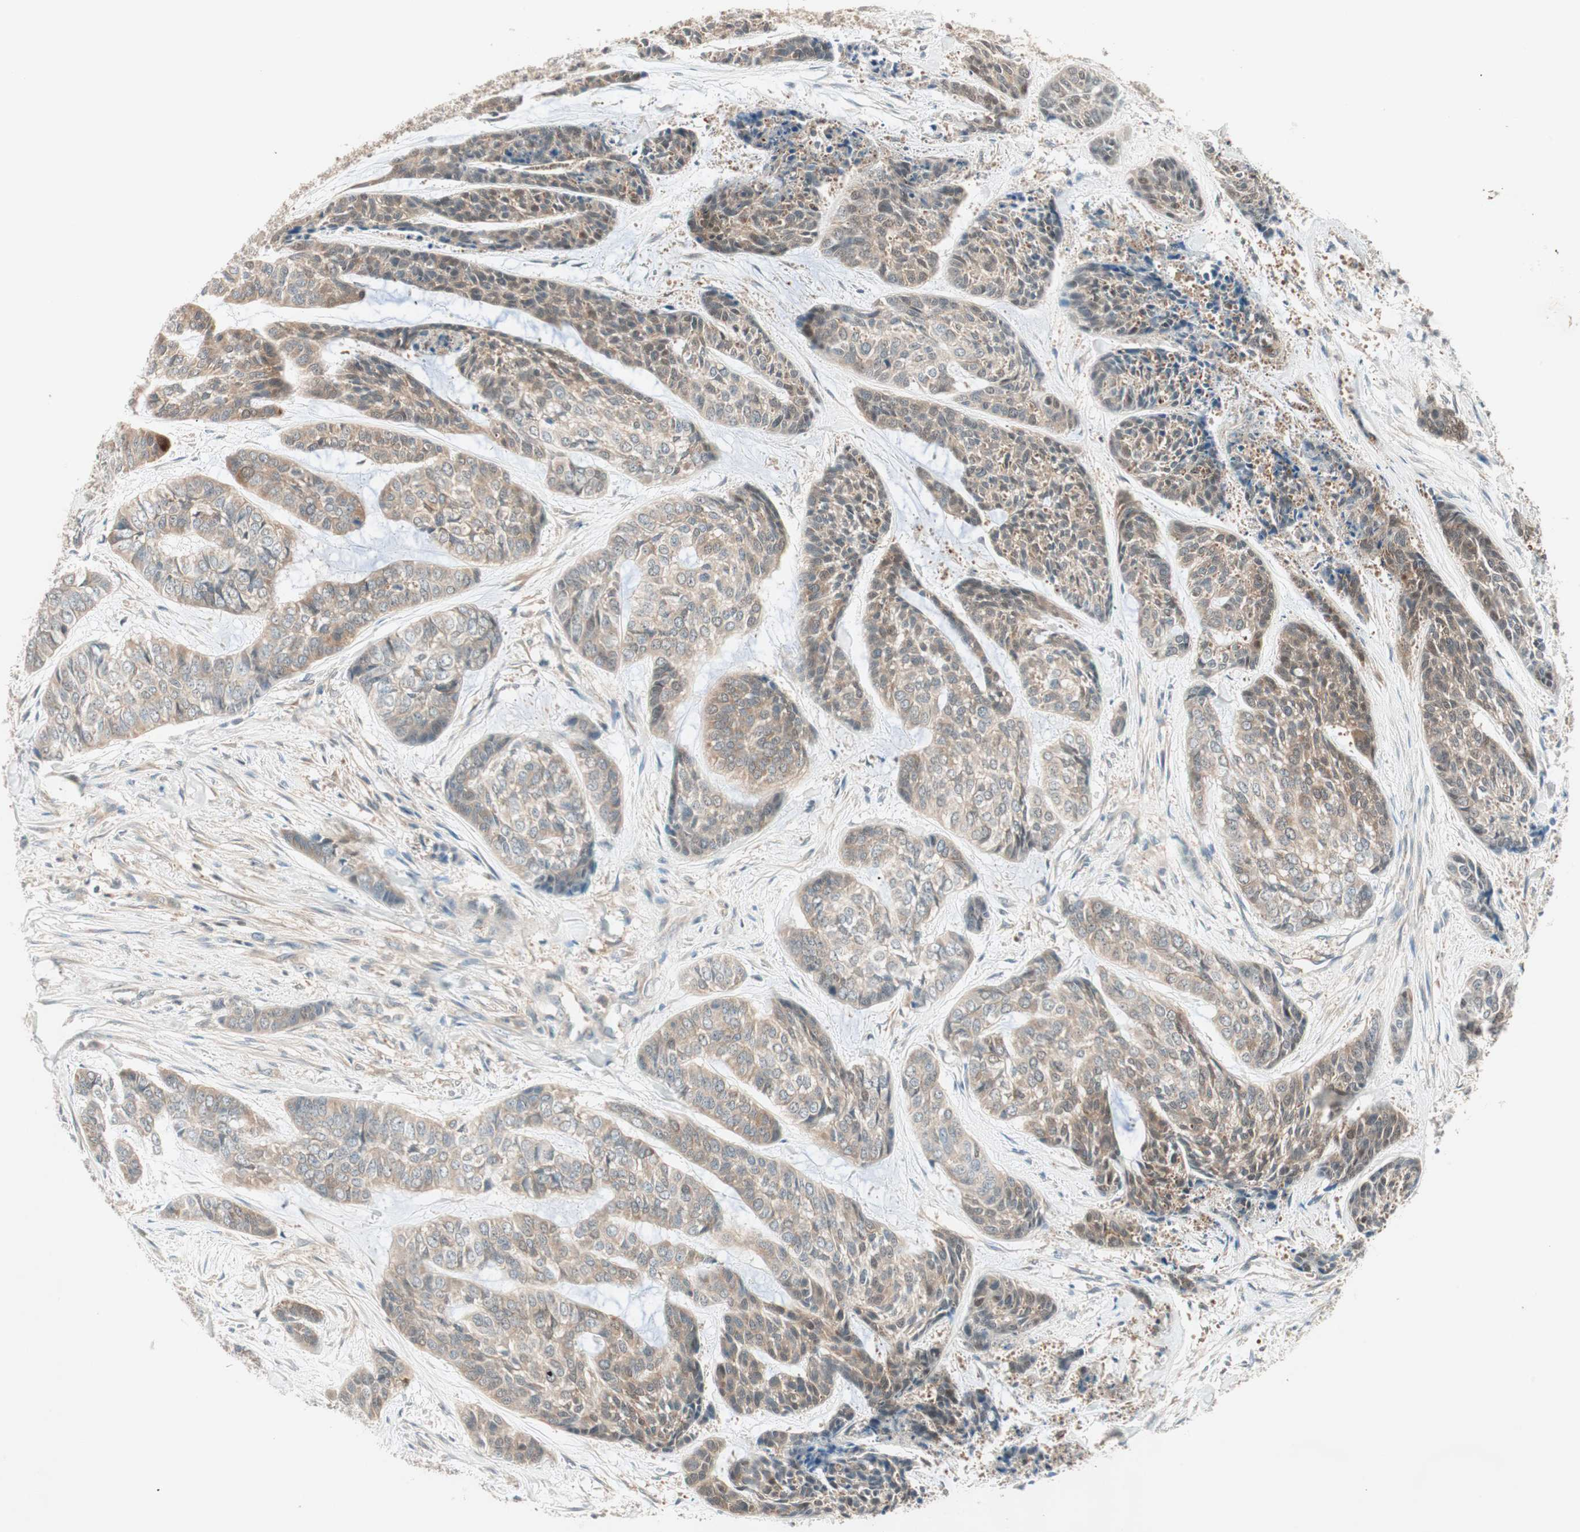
{"staining": {"intensity": "weak", "quantity": ">75%", "location": "cytoplasmic/membranous"}, "tissue": "skin cancer", "cell_type": "Tumor cells", "image_type": "cancer", "snomed": [{"axis": "morphology", "description": "Basal cell carcinoma"}, {"axis": "topography", "description": "Skin"}], "caption": "Immunohistochemical staining of skin cancer (basal cell carcinoma) exhibits low levels of weak cytoplasmic/membranous staining in approximately >75% of tumor cells.", "gene": "GALT", "patient": {"sex": "female", "age": 64}}